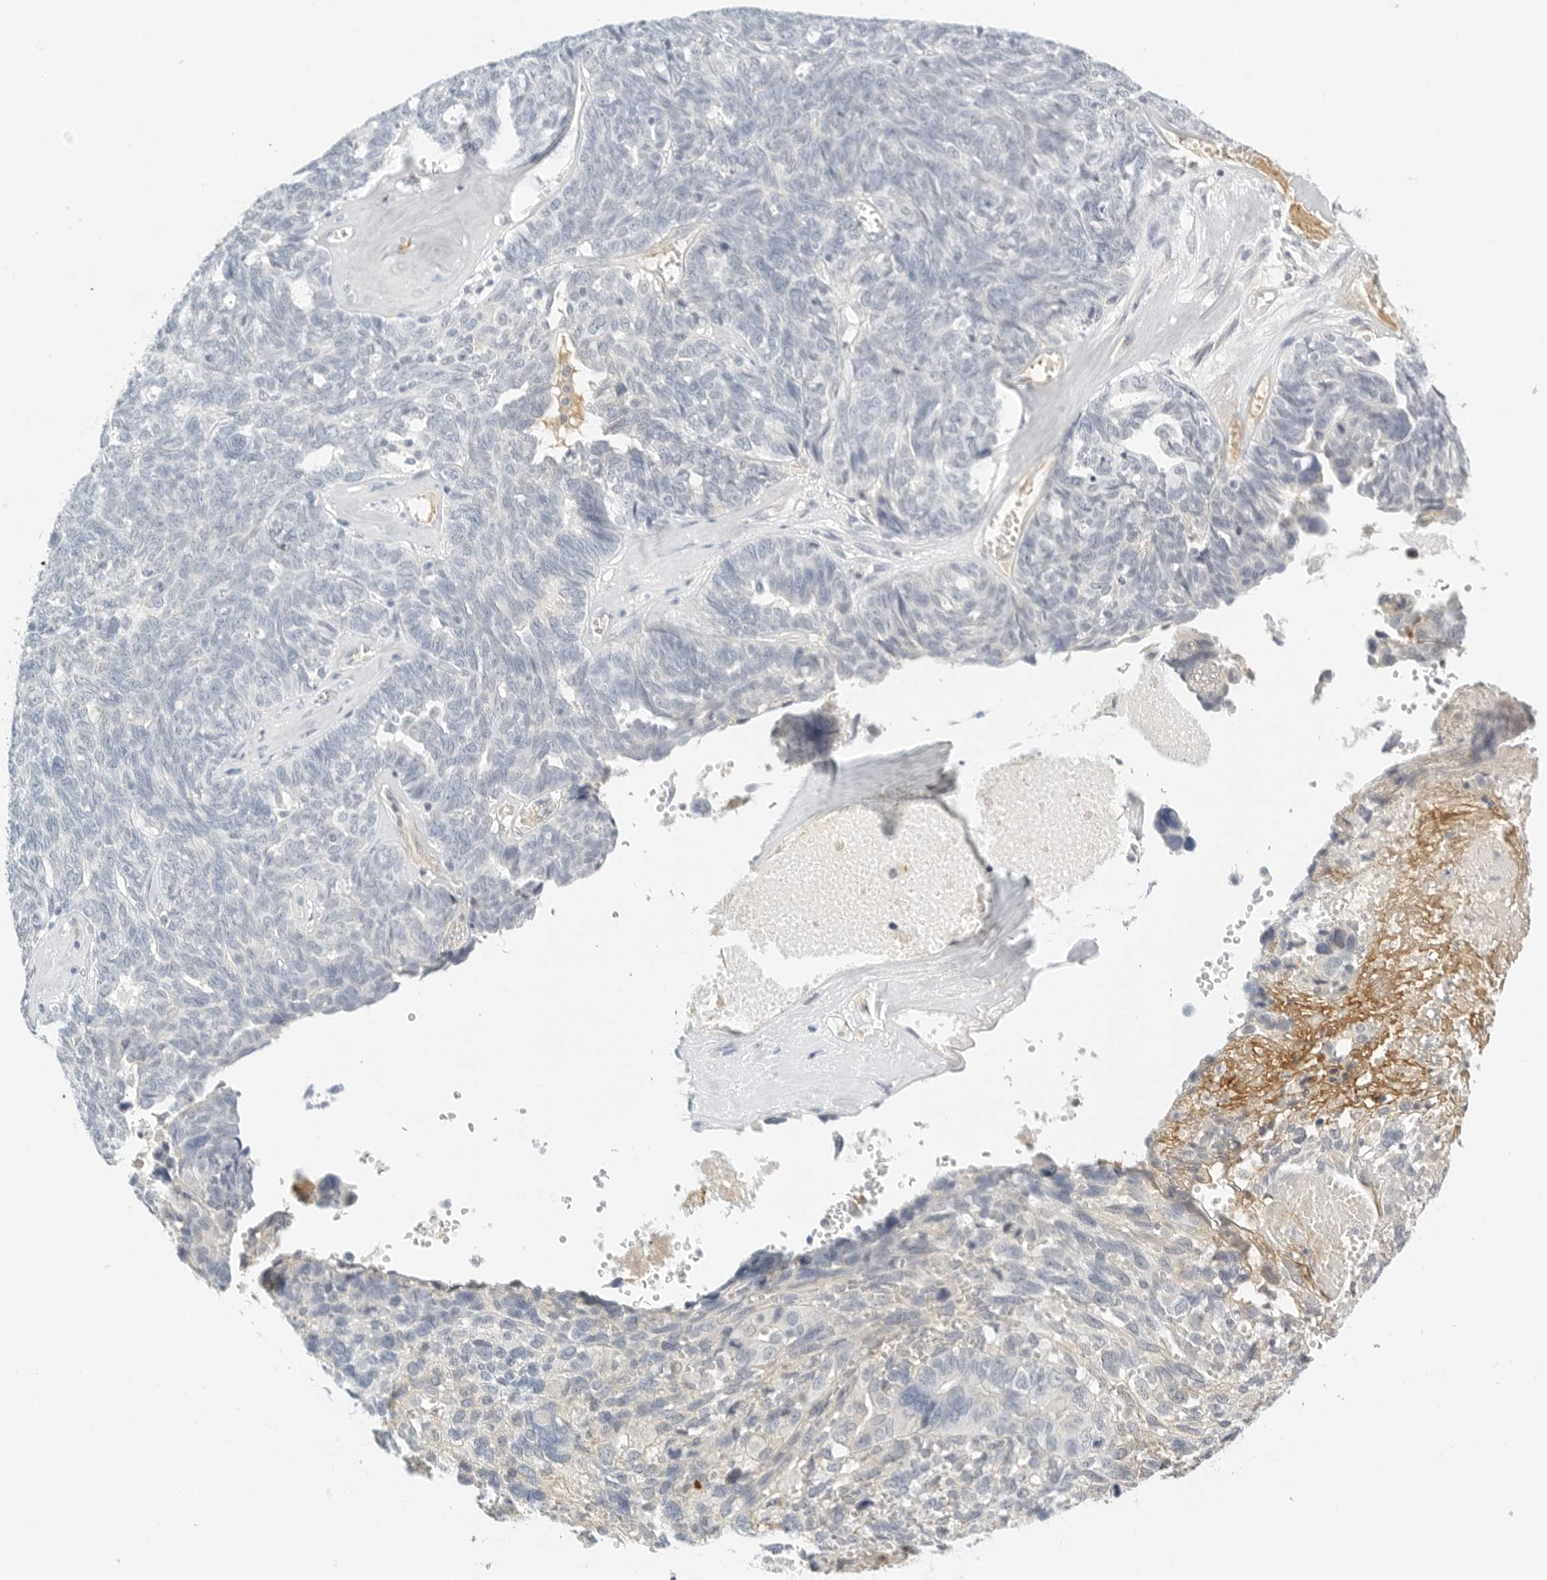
{"staining": {"intensity": "negative", "quantity": "none", "location": "none"}, "tissue": "ovarian cancer", "cell_type": "Tumor cells", "image_type": "cancer", "snomed": [{"axis": "morphology", "description": "Cystadenocarcinoma, serous, NOS"}, {"axis": "topography", "description": "Ovary"}], "caption": "High magnification brightfield microscopy of serous cystadenocarcinoma (ovarian) stained with DAB (brown) and counterstained with hematoxylin (blue): tumor cells show no significant expression.", "gene": "PKDCC", "patient": {"sex": "female", "age": 79}}